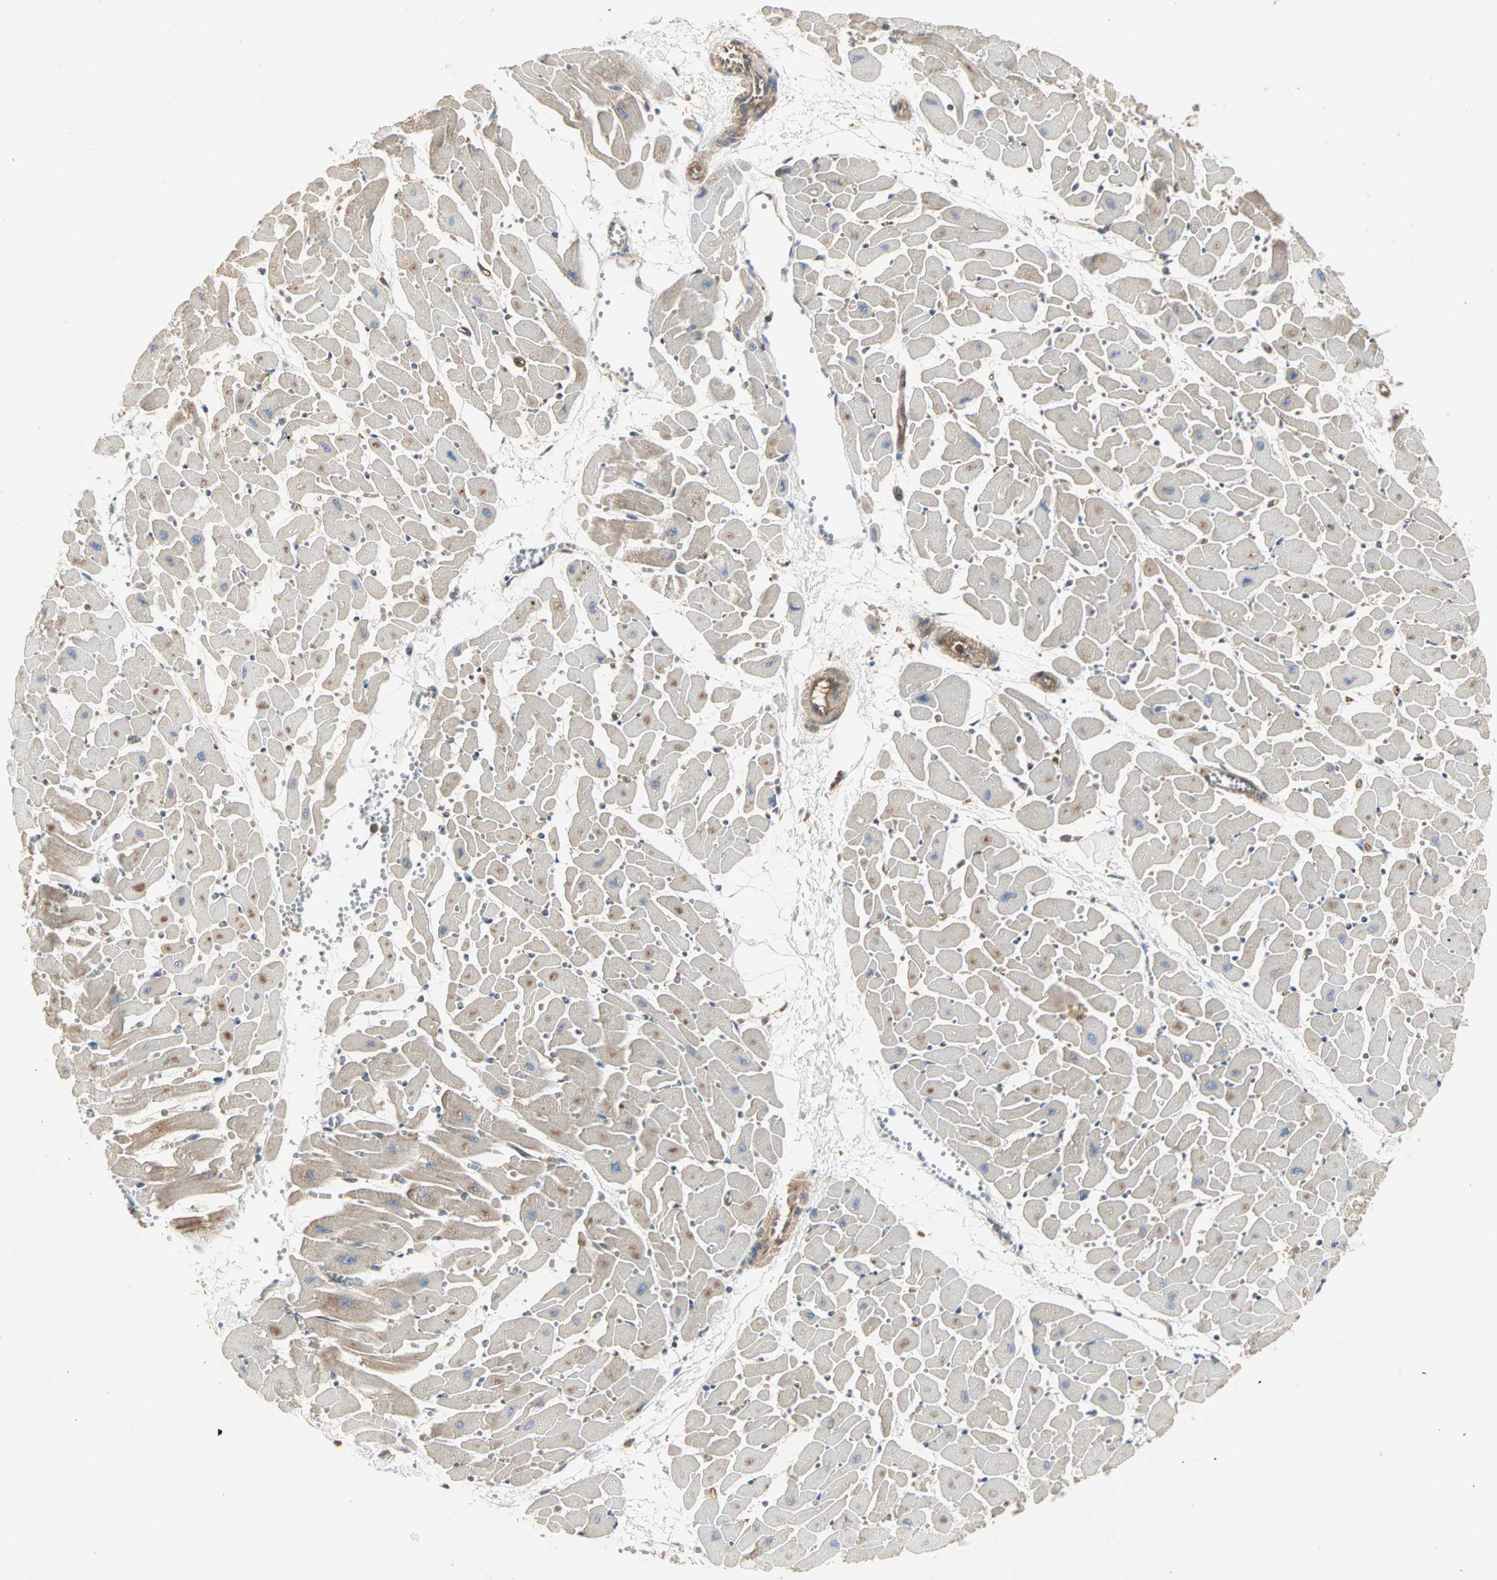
{"staining": {"intensity": "weak", "quantity": "25%-75%", "location": "cytoplasmic/membranous"}, "tissue": "heart muscle", "cell_type": "Cardiomyocytes", "image_type": "normal", "snomed": [{"axis": "morphology", "description": "Normal tissue, NOS"}, {"axis": "topography", "description": "Heart"}], "caption": "Immunohistochemical staining of benign heart muscle reveals low levels of weak cytoplasmic/membranous positivity in approximately 25%-75% of cardiomyocytes.", "gene": "GNAI2", "patient": {"sex": "female", "age": 19}}